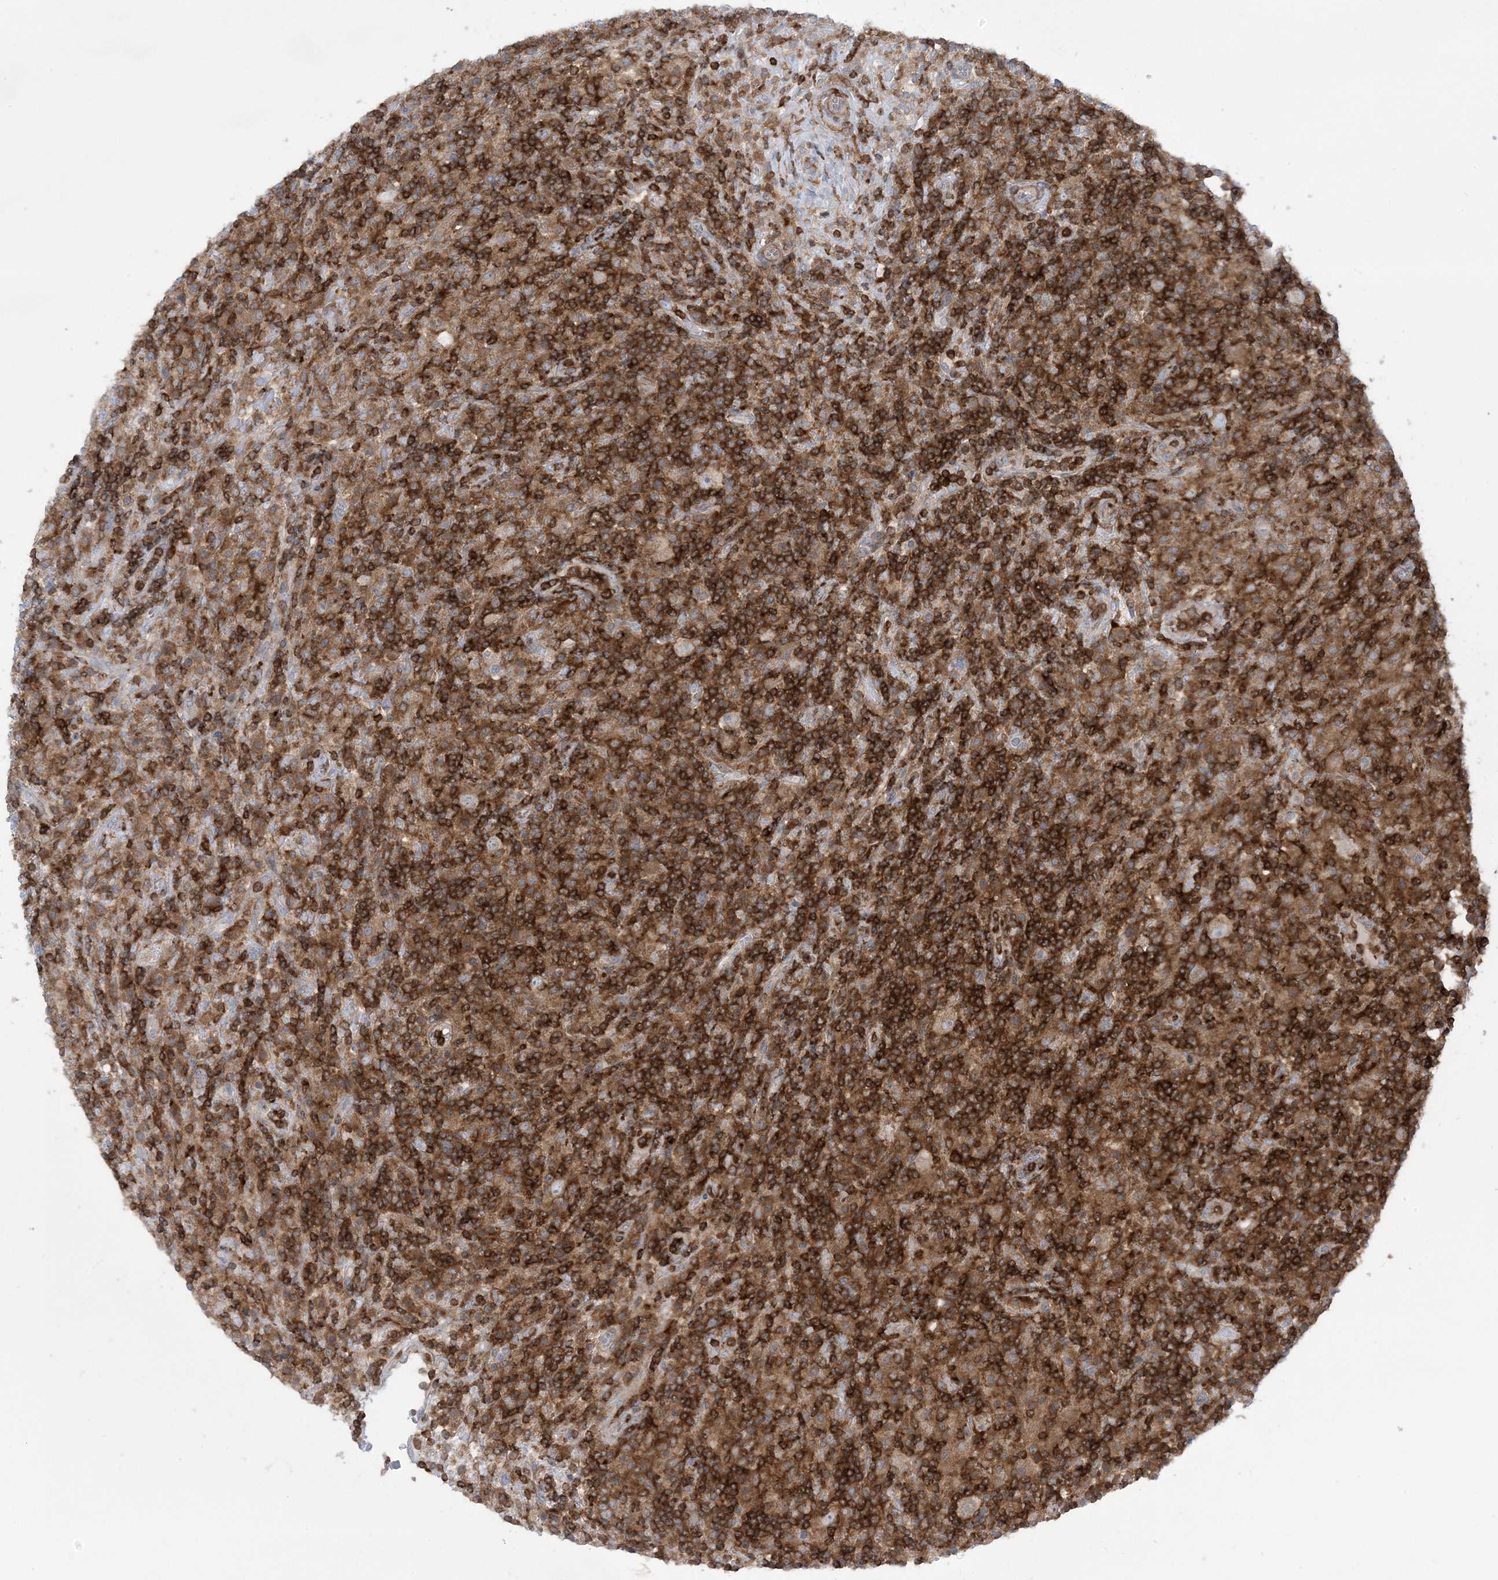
{"staining": {"intensity": "moderate", "quantity": ">75%", "location": "cytoplasmic/membranous"}, "tissue": "lymphoma", "cell_type": "Tumor cells", "image_type": "cancer", "snomed": [{"axis": "morphology", "description": "Hodgkin's disease, NOS"}, {"axis": "topography", "description": "Lymph node"}], "caption": "Immunohistochemical staining of Hodgkin's disease displays medium levels of moderate cytoplasmic/membranous protein expression in about >75% of tumor cells.", "gene": "ARHGAP30", "patient": {"sex": "male", "age": 70}}